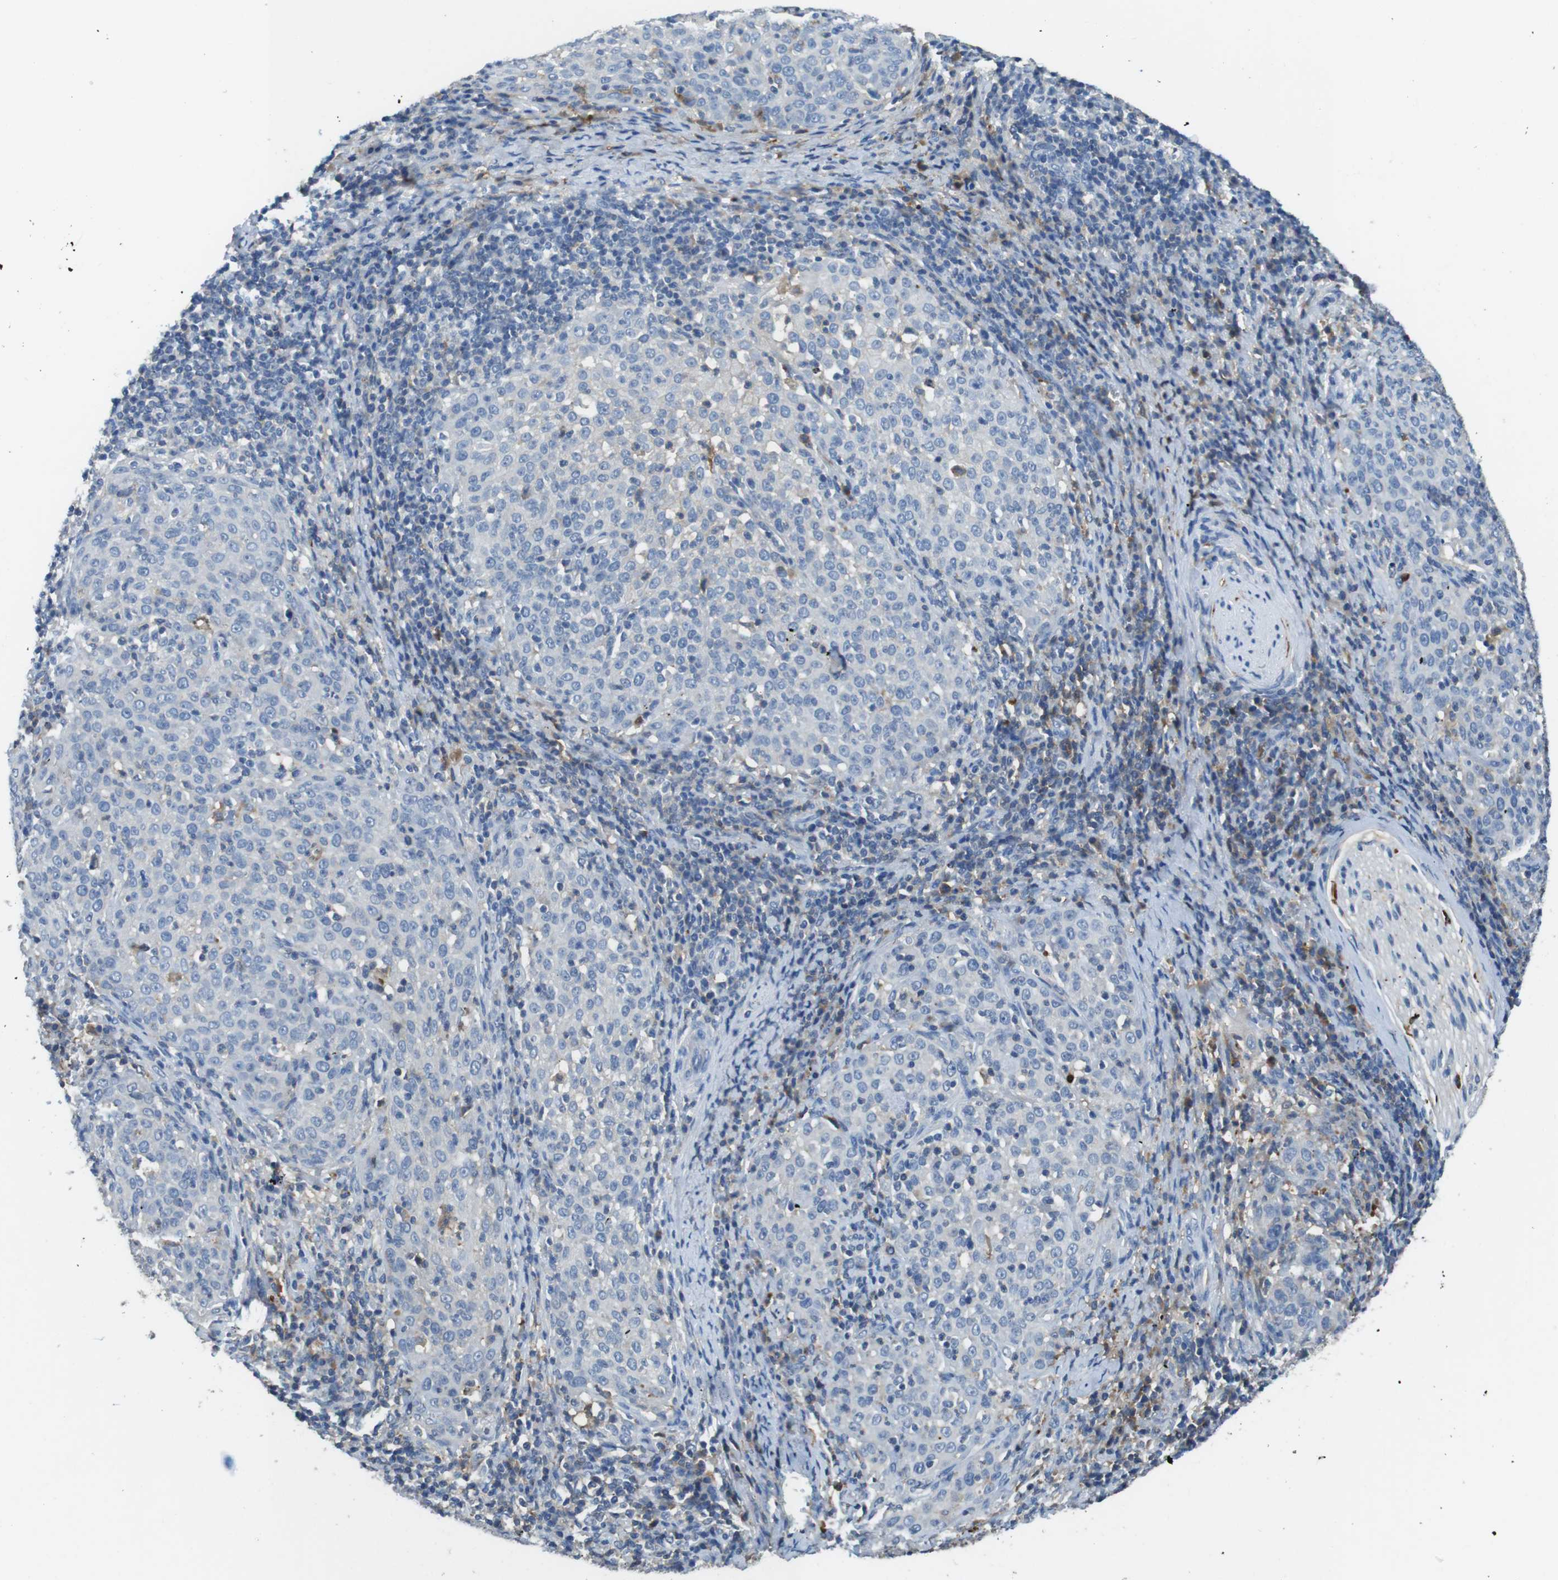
{"staining": {"intensity": "negative", "quantity": "none", "location": "none"}, "tissue": "cervical cancer", "cell_type": "Tumor cells", "image_type": "cancer", "snomed": [{"axis": "morphology", "description": "Squamous cell carcinoma, NOS"}, {"axis": "topography", "description": "Cervix"}], "caption": "Micrograph shows no significant protein expression in tumor cells of cervical squamous cell carcinoma.", "gene": "TMPRSS15", "patient": {"sex": "female", "age": 51}}